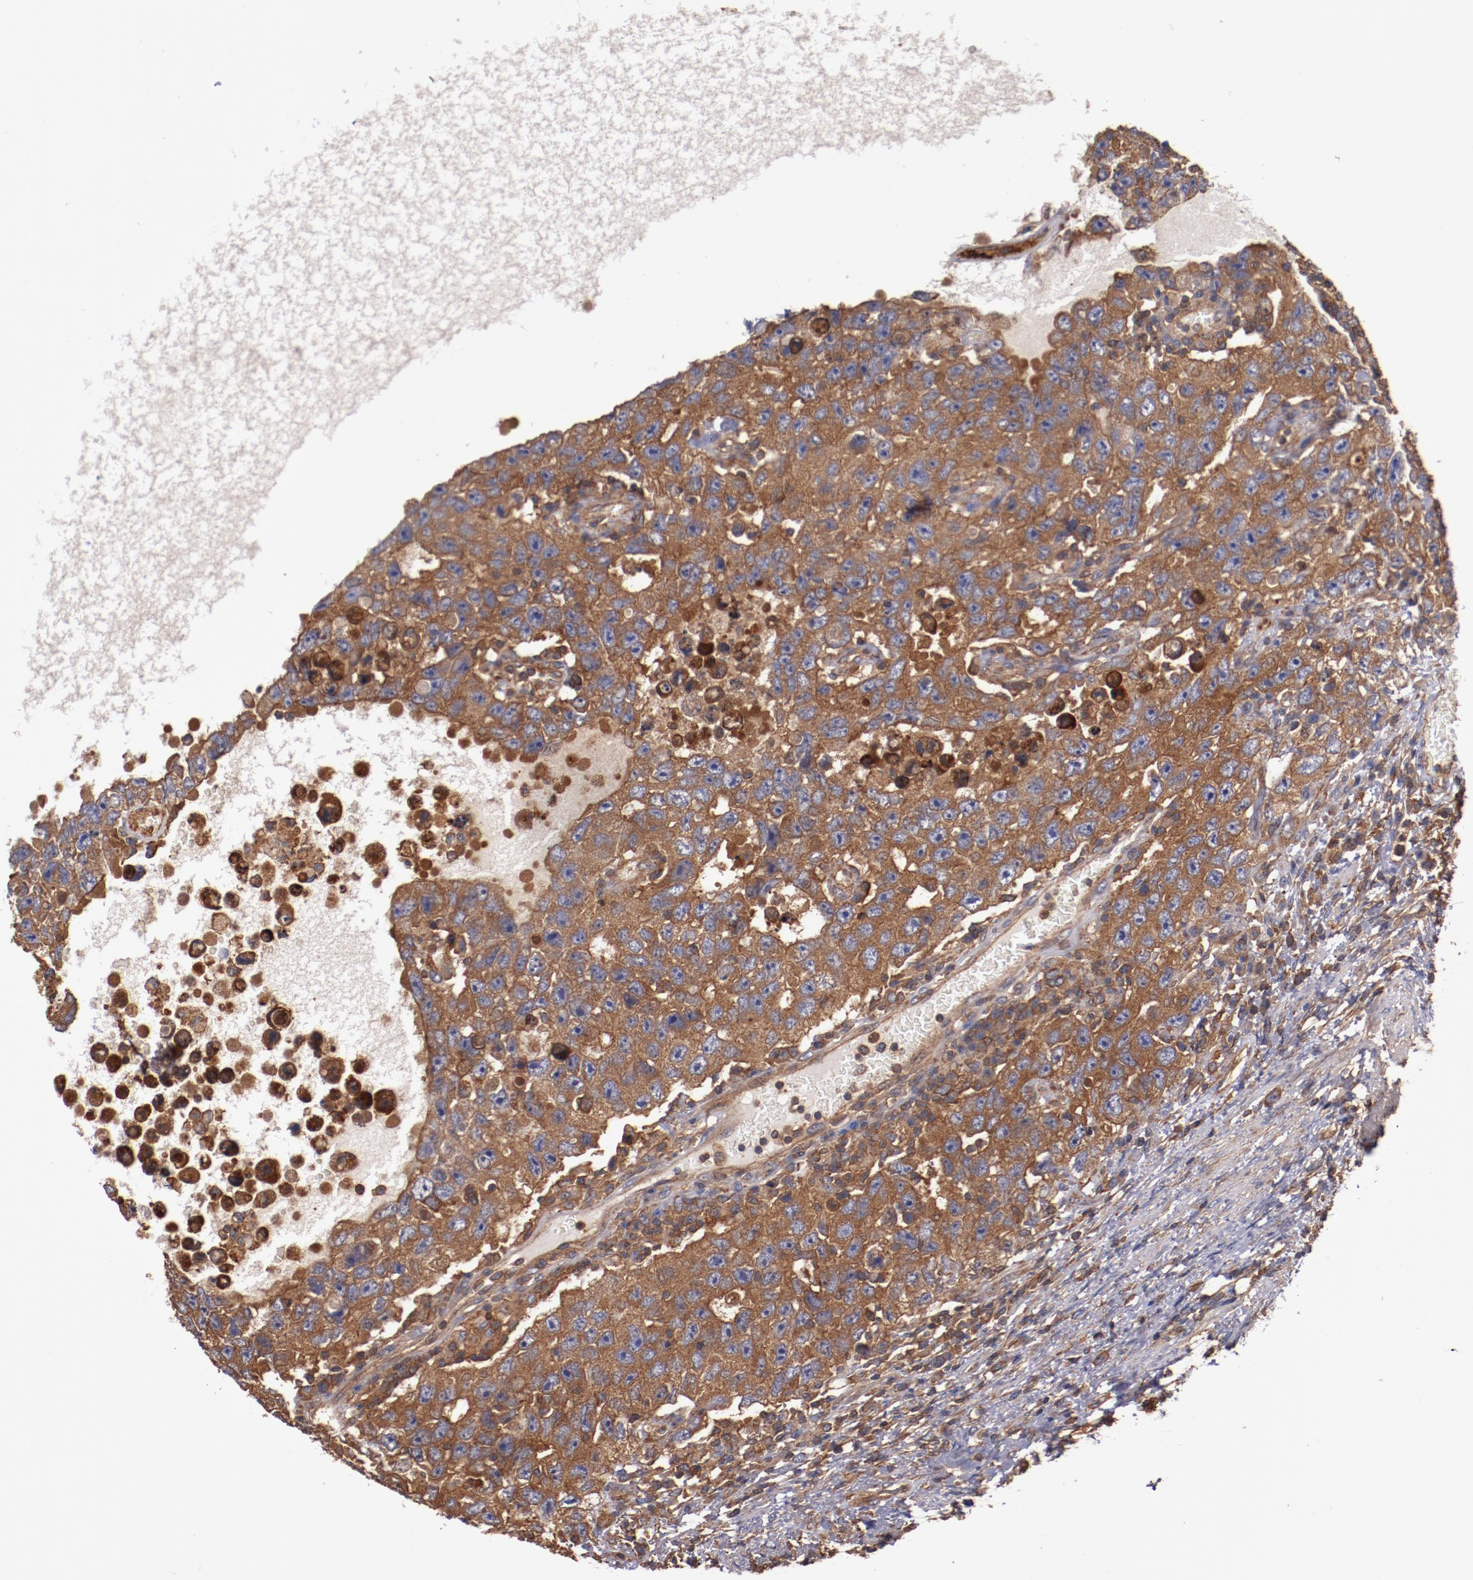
{"staining": {"intensity": "strong", "quantity": ">75%", "location": "cytoplasmic/membranous"}, "tissue": "testis cancer", "cell_type": "Tumor cells", "image_type": "cancer", "snomed": [{"axis": "morphology", "description": "Carcinoma, Embryonal, NOS"}, {"axis": "topography", "description": "Testis"}], "caption": "About >75% of tumor cells in human embryonal carcinoma (testis) display strong cytoplasmic/membranous protein positivity as visualized by brown immunohistochemical staining.", "gene": "TMOD3", "patient": {"sex": "male", "age": 26}}